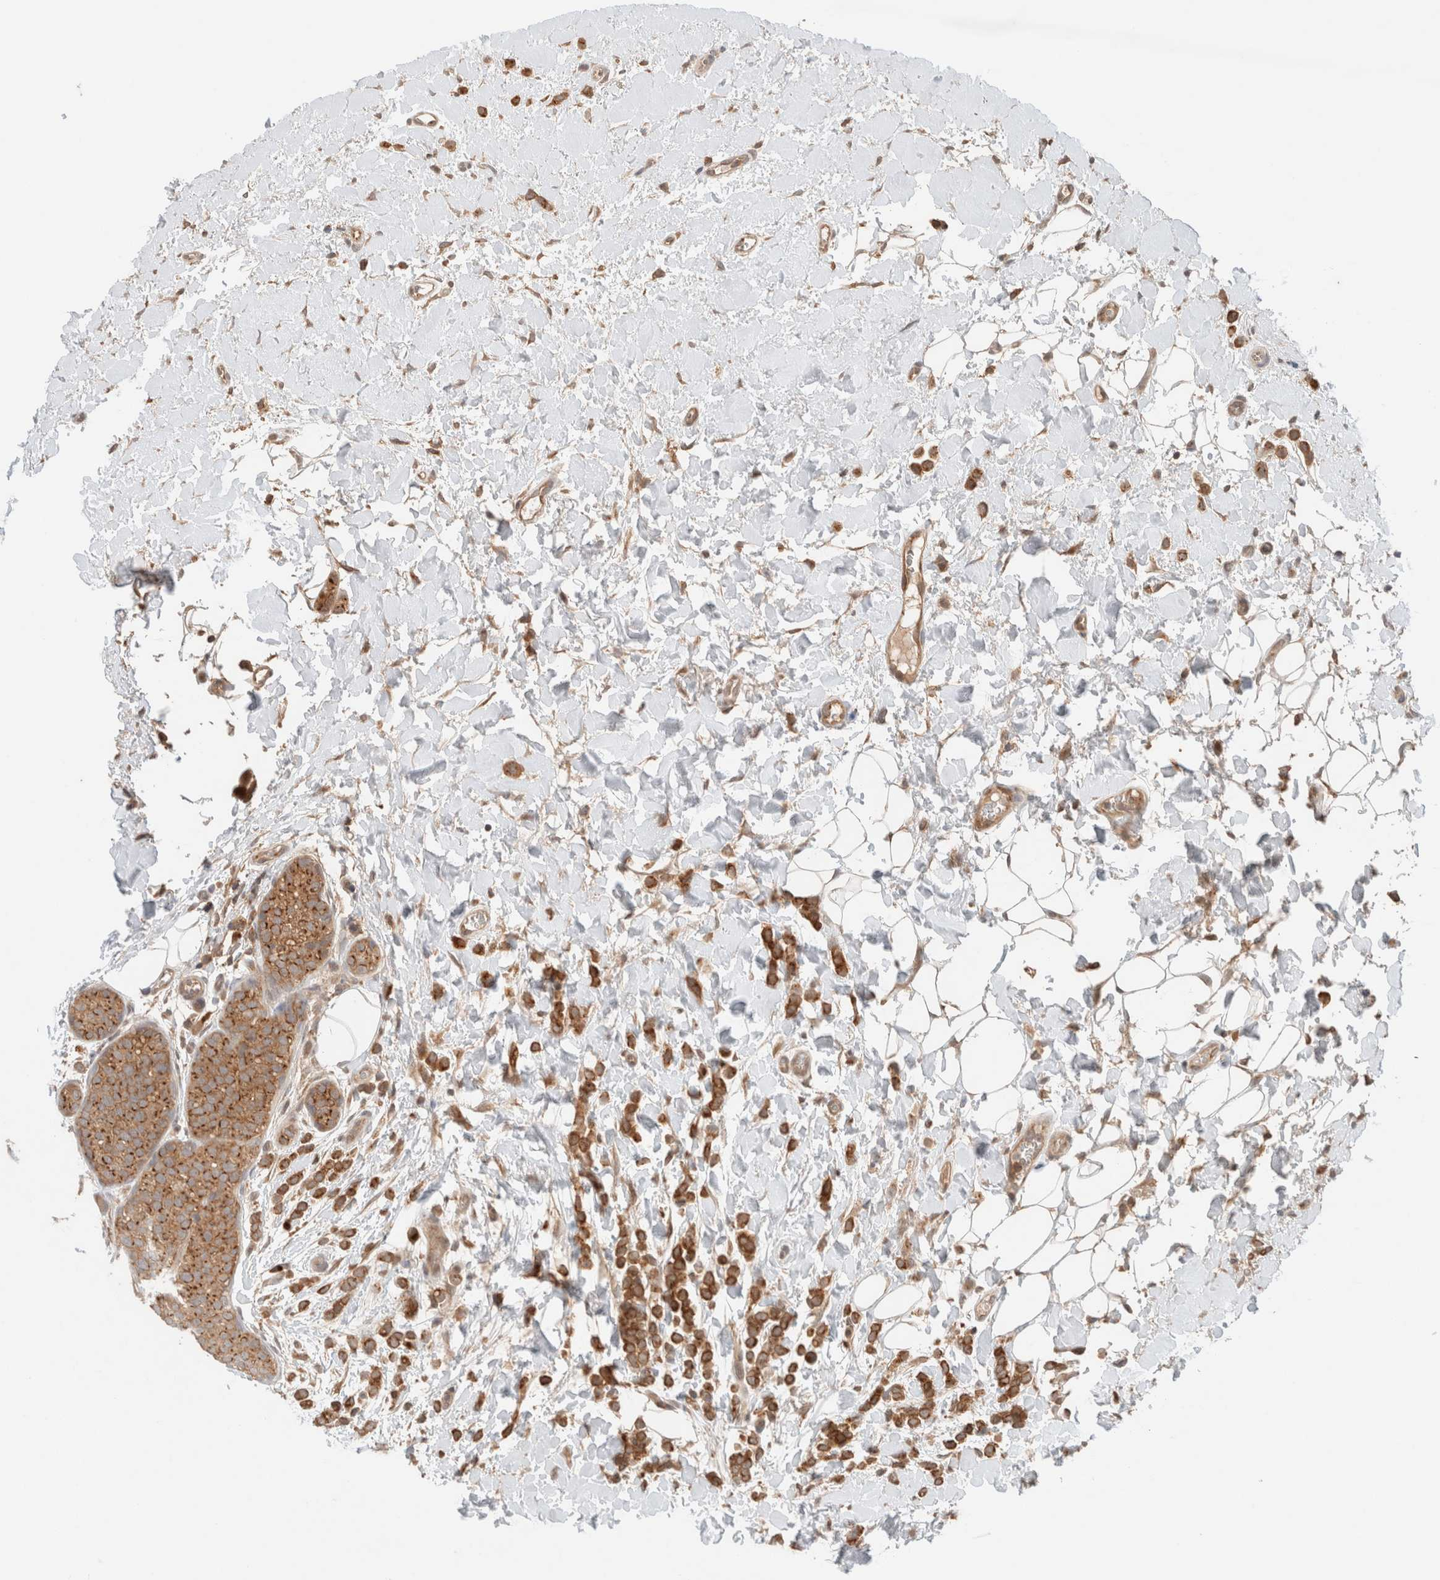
{"staining": {"intensity": "strong", "quantity": ">75%", "location": "cytoplasmic/membranous"}, "tissue": "breast cancer", "cell_type": "Tumor cells", "image_type": "cancer", "snomed": [{"axis": "morphology", "description": "Normal tissue, NOS"}, {"axis": "morphology", "description": "Lobular carcinoma"}, {"axis": "topography", "description": "Breast"}], "caption": "Approximately >75% of tumor cells in human lobular carcinoma (breast) show strong cytoplasmic/membranous protein staining as visualized by brown immunohistochemical staining.", "gene": "ARFGEF2", "patient": {"sex": "female", "age": 50}}